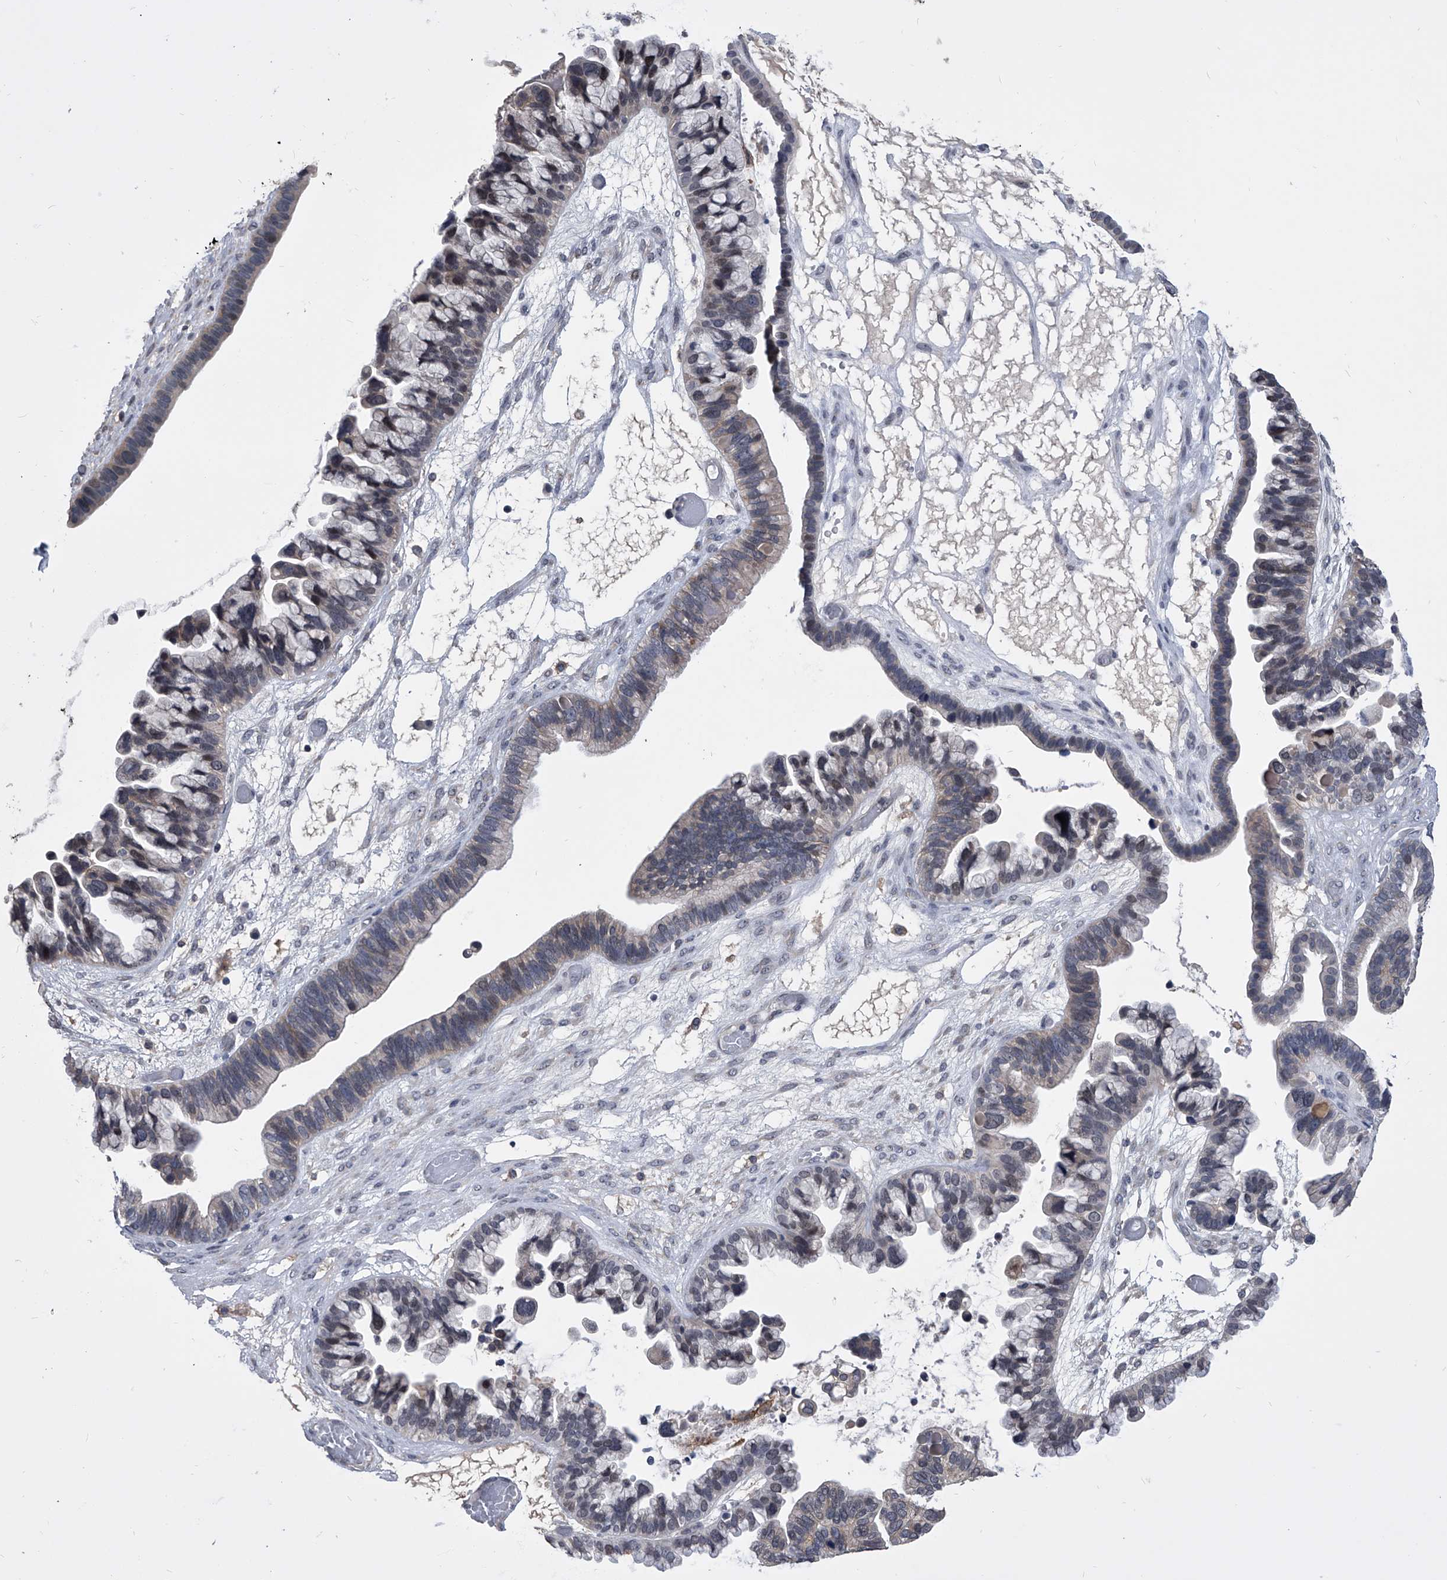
{"staining": {"intensity": "negative", "quantity": "none", "location": "none"}, "tissue": "ovarian cancer", "cell_type": "Tumor cells", "image_type": "cancer", "snomed": [{"axis": "morphology", "description": "Cystadenocarcinoma, serous, NOS"}, {"axis": "topography", "description": "Ovary"}], "caption": "DAB (3,3'-diaminobenzidine) immunohistochemical staining of ovarian serous cystadenocarcinoma displays no significant staining in tumor cells.", "gene": "MAP4K3", "patient": {"sex": "female", "age": 56}}